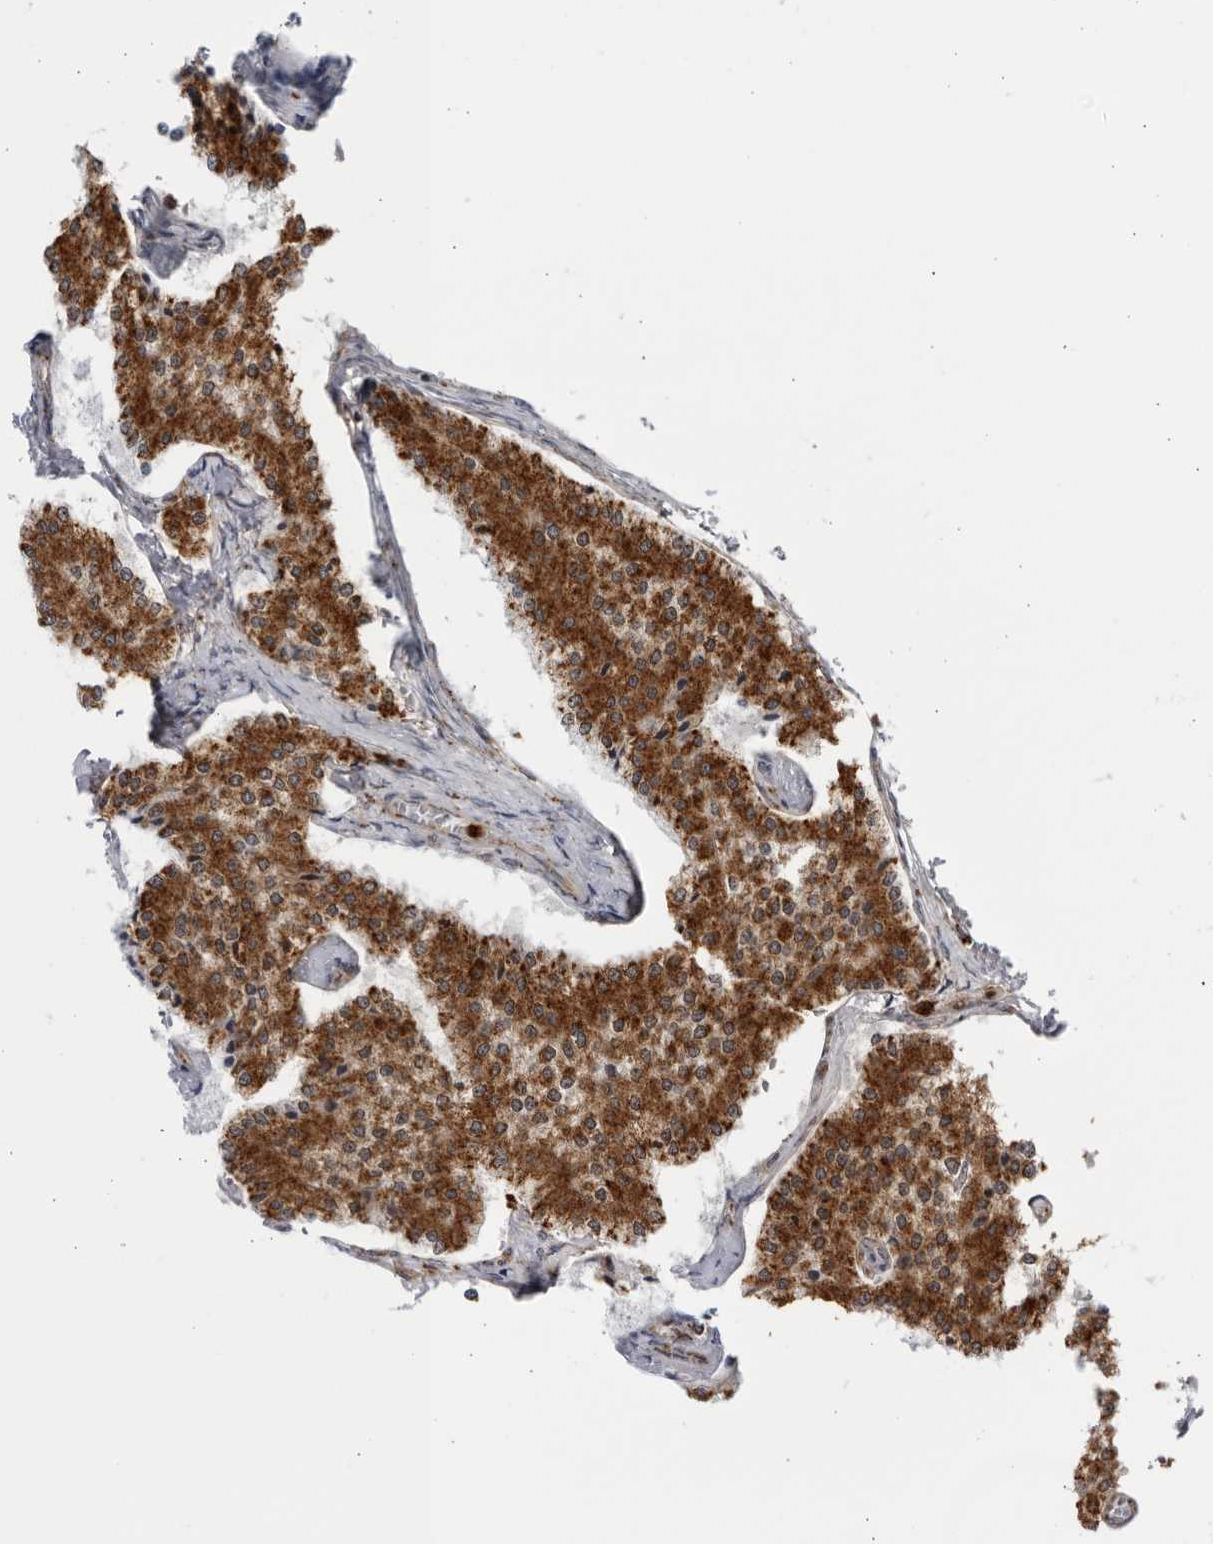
{"staining": {"intensity": "strong", "quantity": ">75%", "location": "cytoplasmic/membranous"}, "tissue": "carcinoid", "cell_type": "Tumor cells", "image_type": "cancer", "snomed": [{"axis": "morphology", "description": "Carcinoid, malignant, NOS"}, {"axis": "topography", "description": "Colon"}], "caption": "Immunohistochemistry image of human malignant carcinoid stained for a protein (brown), which reveals high levels of strong cytoplasmic/membranous expression in about >75% of tumor cells.", "gene": "RBM34", "patient": {"sex": "female", "age": 52}}